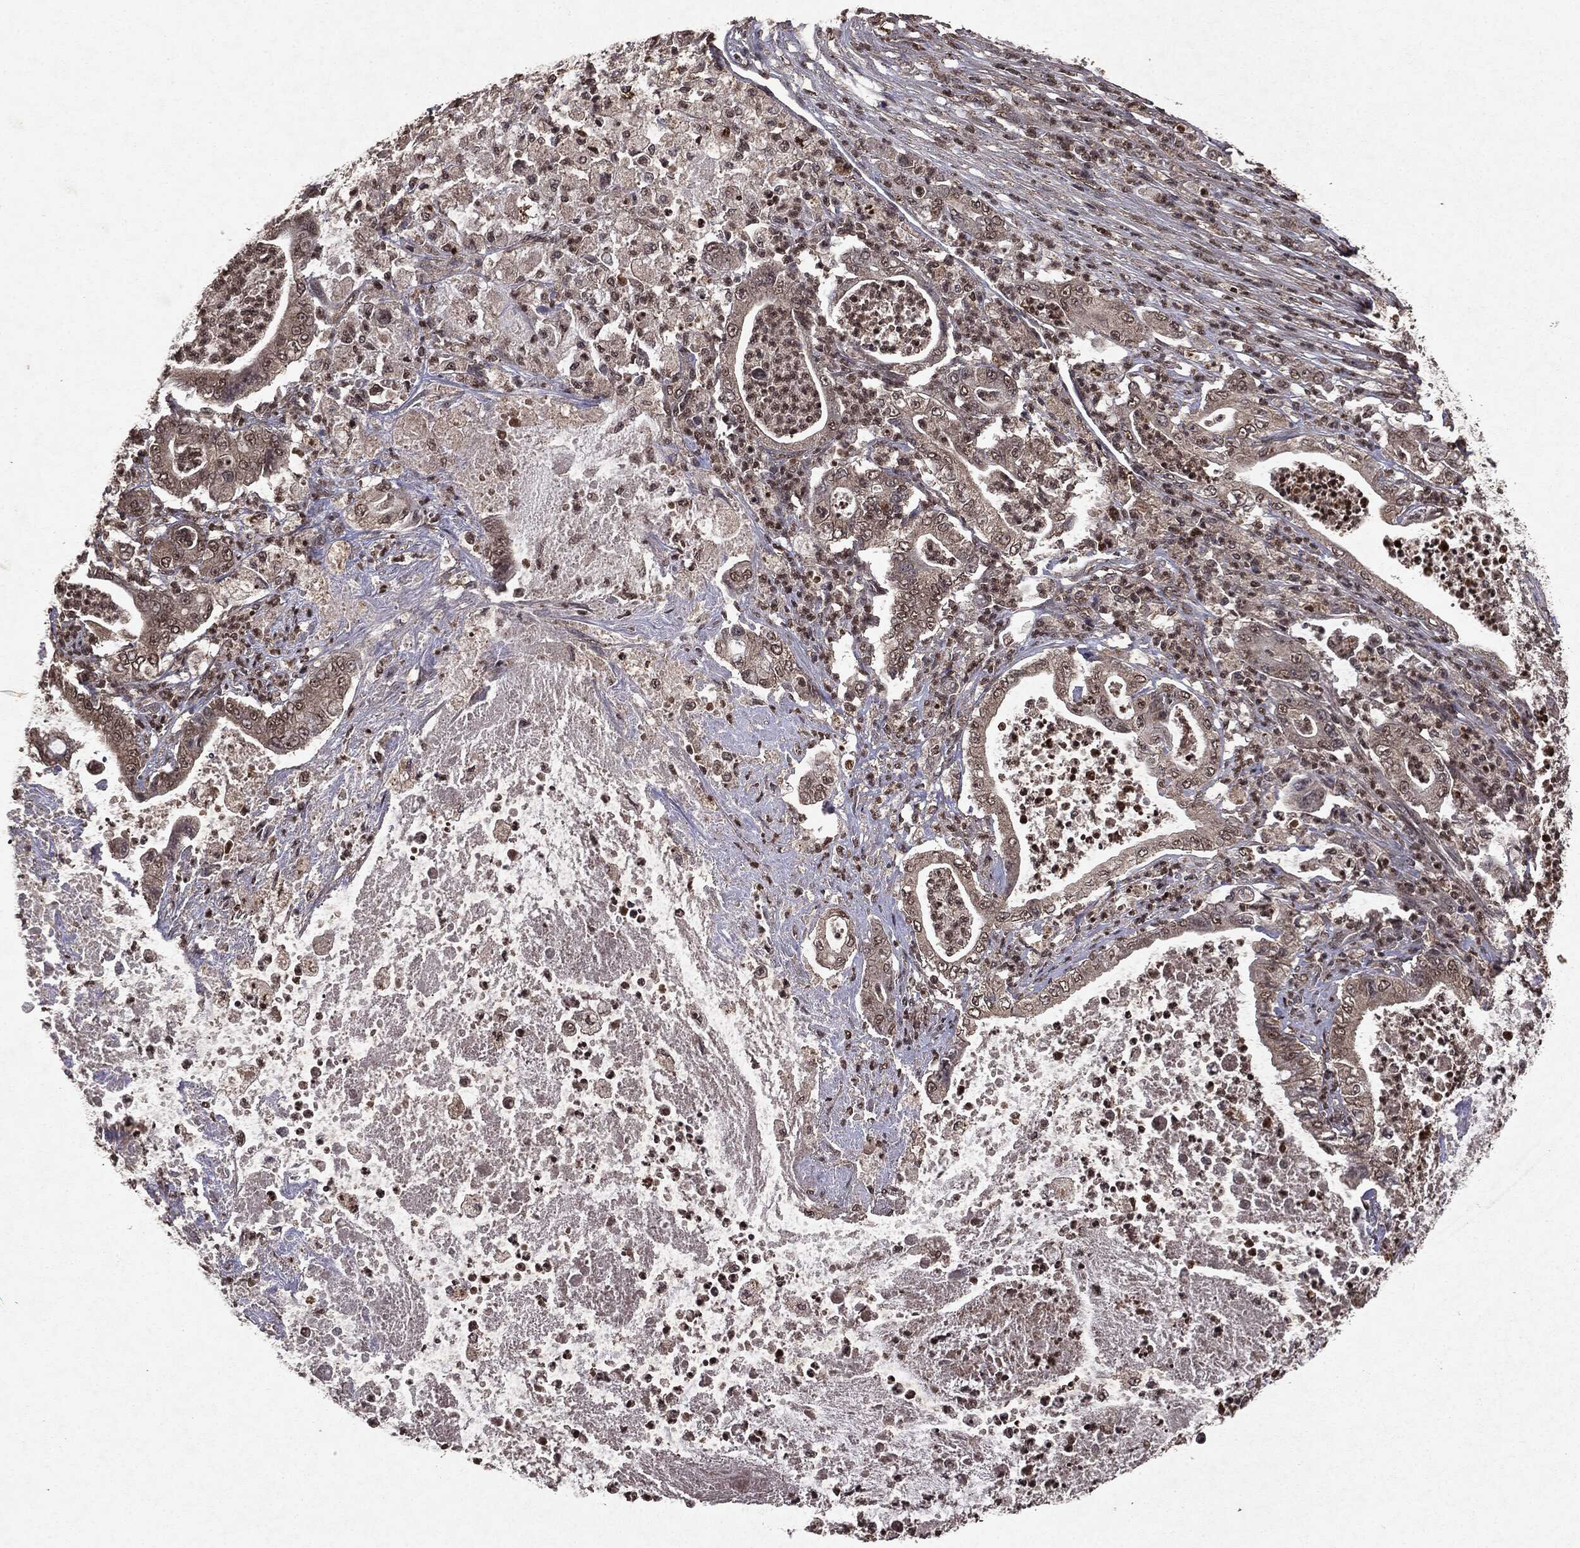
{"staining": {"intensity": "negative", "quantity": "none", "location": "none"}, "tissue": "pancreatic cancer", "cell_type": "Tumor cells", "image_type": "cancer", "snomed": [{"axis": "morphology", "description": "Adenocarcinoma, NOS"}, {"axis": "topography", "description": "Pancreas"}], "caption": "The immunohistochemistry (IHC) image has no significant staining in tumor cells of pancreatic cancer (adenocarcinoma) tissue.", "gene": "PEBP1", "patient": {"sex": "male", "age": 71}}